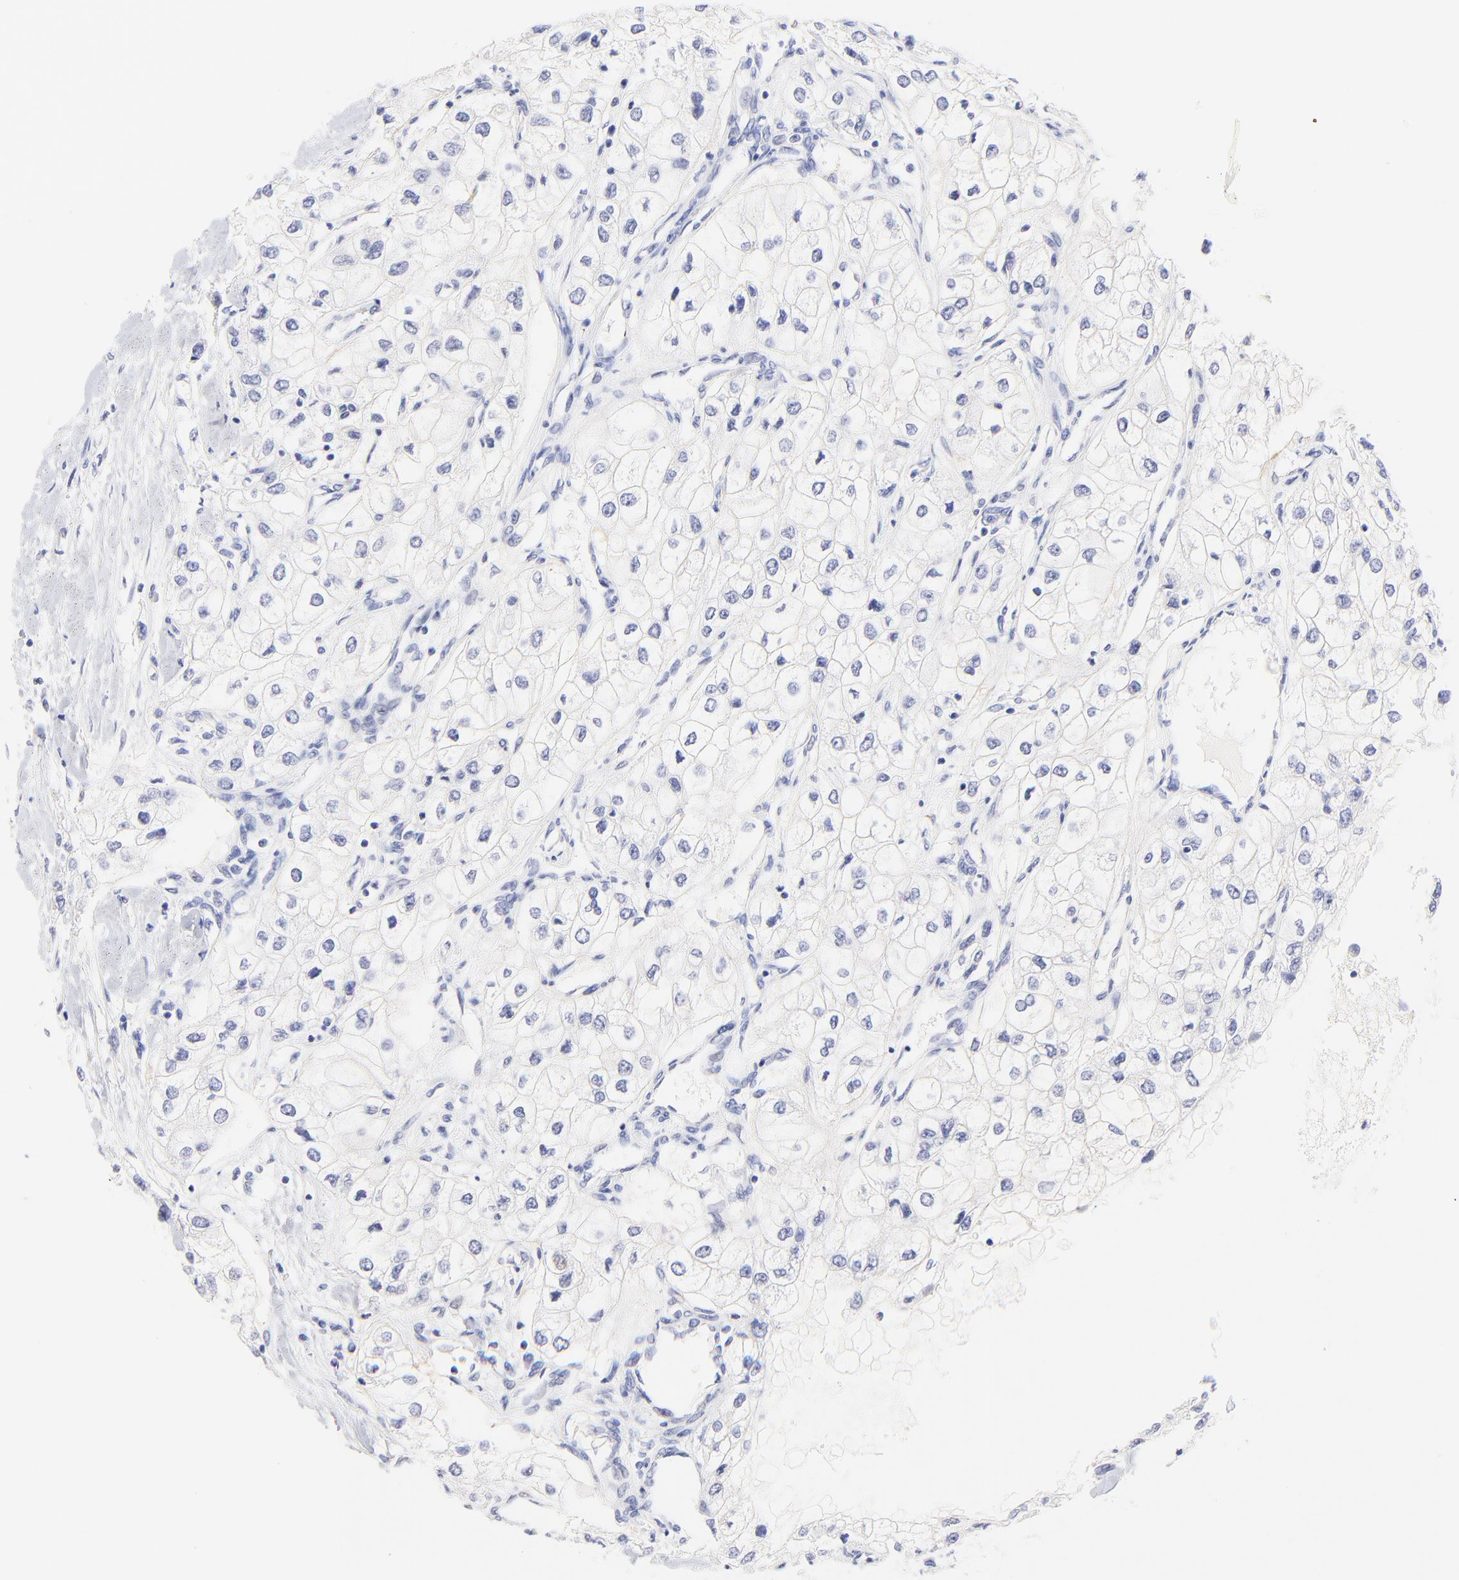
{"staining": {"intensity": "weak", "quantity": "<25%", "location": "cytoplasmic/membranous"}, "tissue": "renal cancer", "cell_type": "Tumor cells", "image_type": "cancer", "snomed": [{"axis": "morphology", "description": "Adenocarcinoma, NOS"}, {"axis": "topography", "description": "Kidney"}], "caption": "This photomicrograph is of renal cancer (adenocarcinoma) stained with immunohistochemistry (IHC) to label a protein in brown with the nuclei are counter-stained blue. There is no expression in tumor cells.", "gene": "RAB3A", "patient": {"sex": "male", "age": 57}}